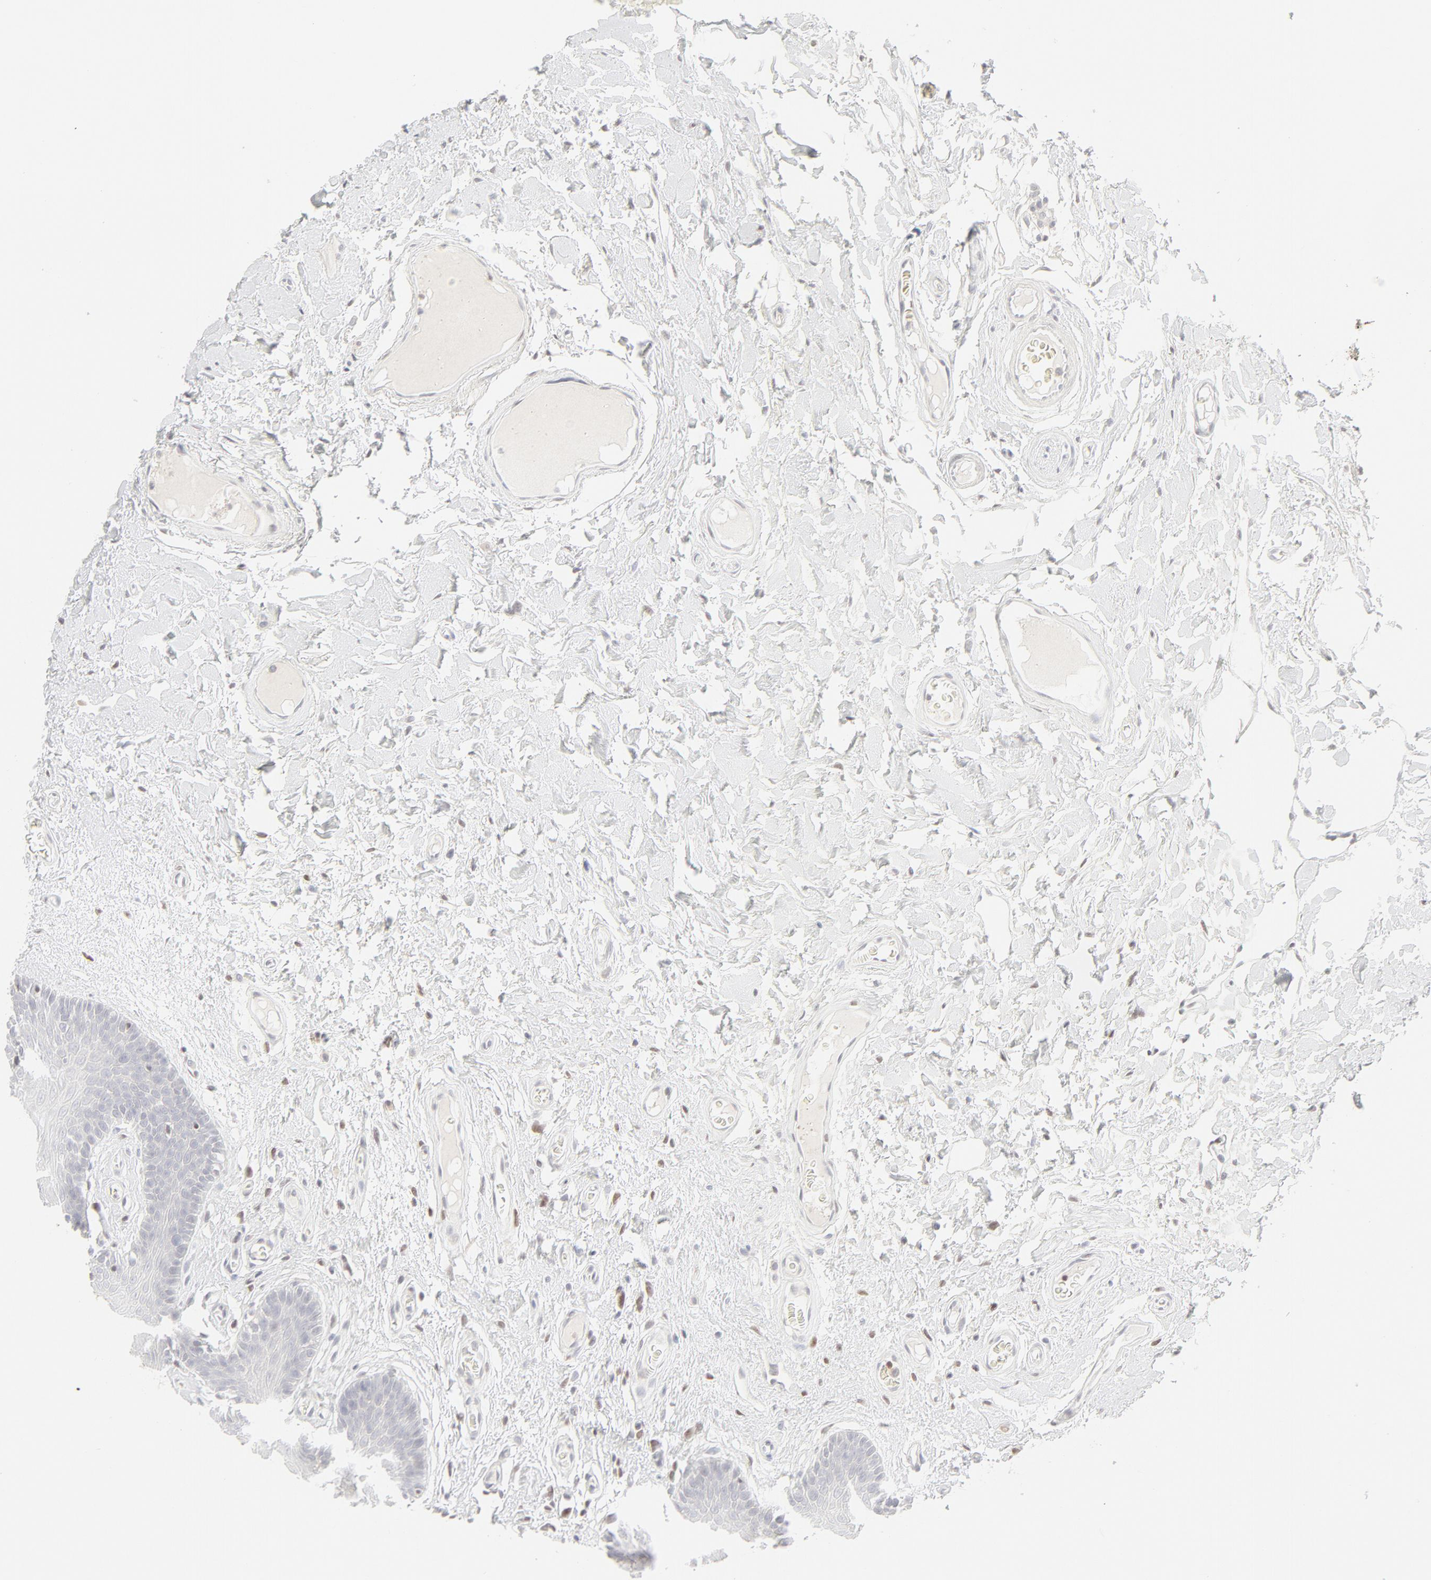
{"staining": {"intensity": "negative", "quantity": "none", "location": "none"}, "tissue": "oral mucosa", "cell_type": "Squamous epithelial cells", "image_type": "normal", "snomed": [{"axis": "morphology", "description": "Normal tissue, NOS"}, {"axis": "morphology", "description": "Squamous cell carcinoma, NOS"}, {"axis": "topography", "description": "Skeletal muscle"}, {"axis": "topography", "description": "Oral tissue"}, {"axis": "topography", "description": "Head-Neck"}], "caption": "Squamous epithelial cells show no significant positivity in benign oral mucosa.", "gene": "PRKCB", "patient": {"sex": "male", "age": 71}}